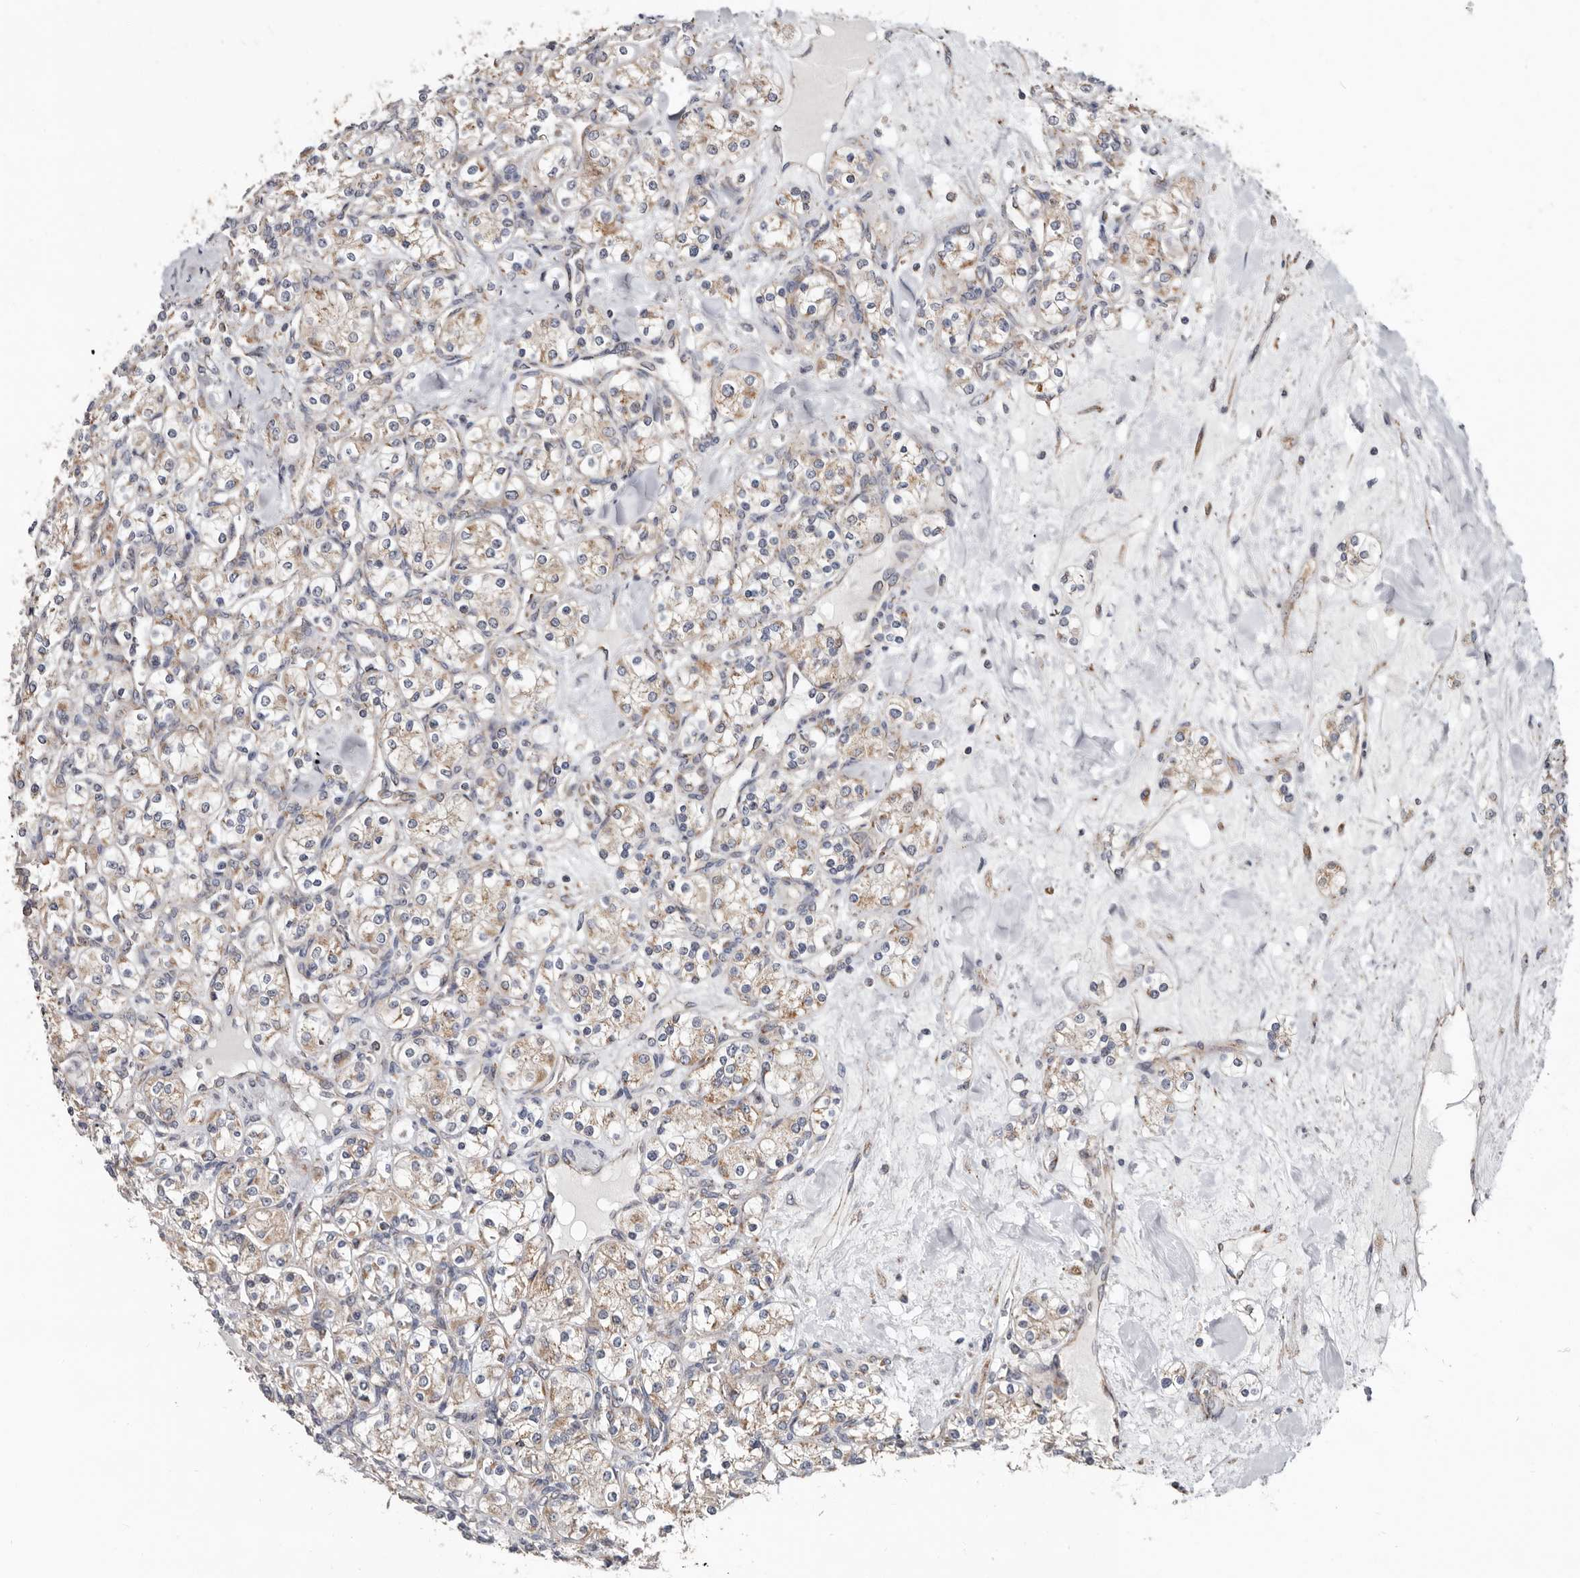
{"staining": {"intensity": "weak", "quantity": "25%-75%", "location": "cytoplasmic/membranous"}, "tissue": "renal cancer", "cell_type": "Tumor cells", "image_type": "cancer", "snomed": [{"axis": "morphology", "description": "Adenocarcinoma, NOS"}, {"axis": "topography", "description": "Kidney"}], "caption": "Weak cytoplasmic/membranous positivity is identified in approximately 25%-75% of tumor cells in renal adenocarcinoma. (IHC, brightfield microscopy, high magnification).", "gene": "MRPL18", "patient": {"sex": "male", "age": 77}}